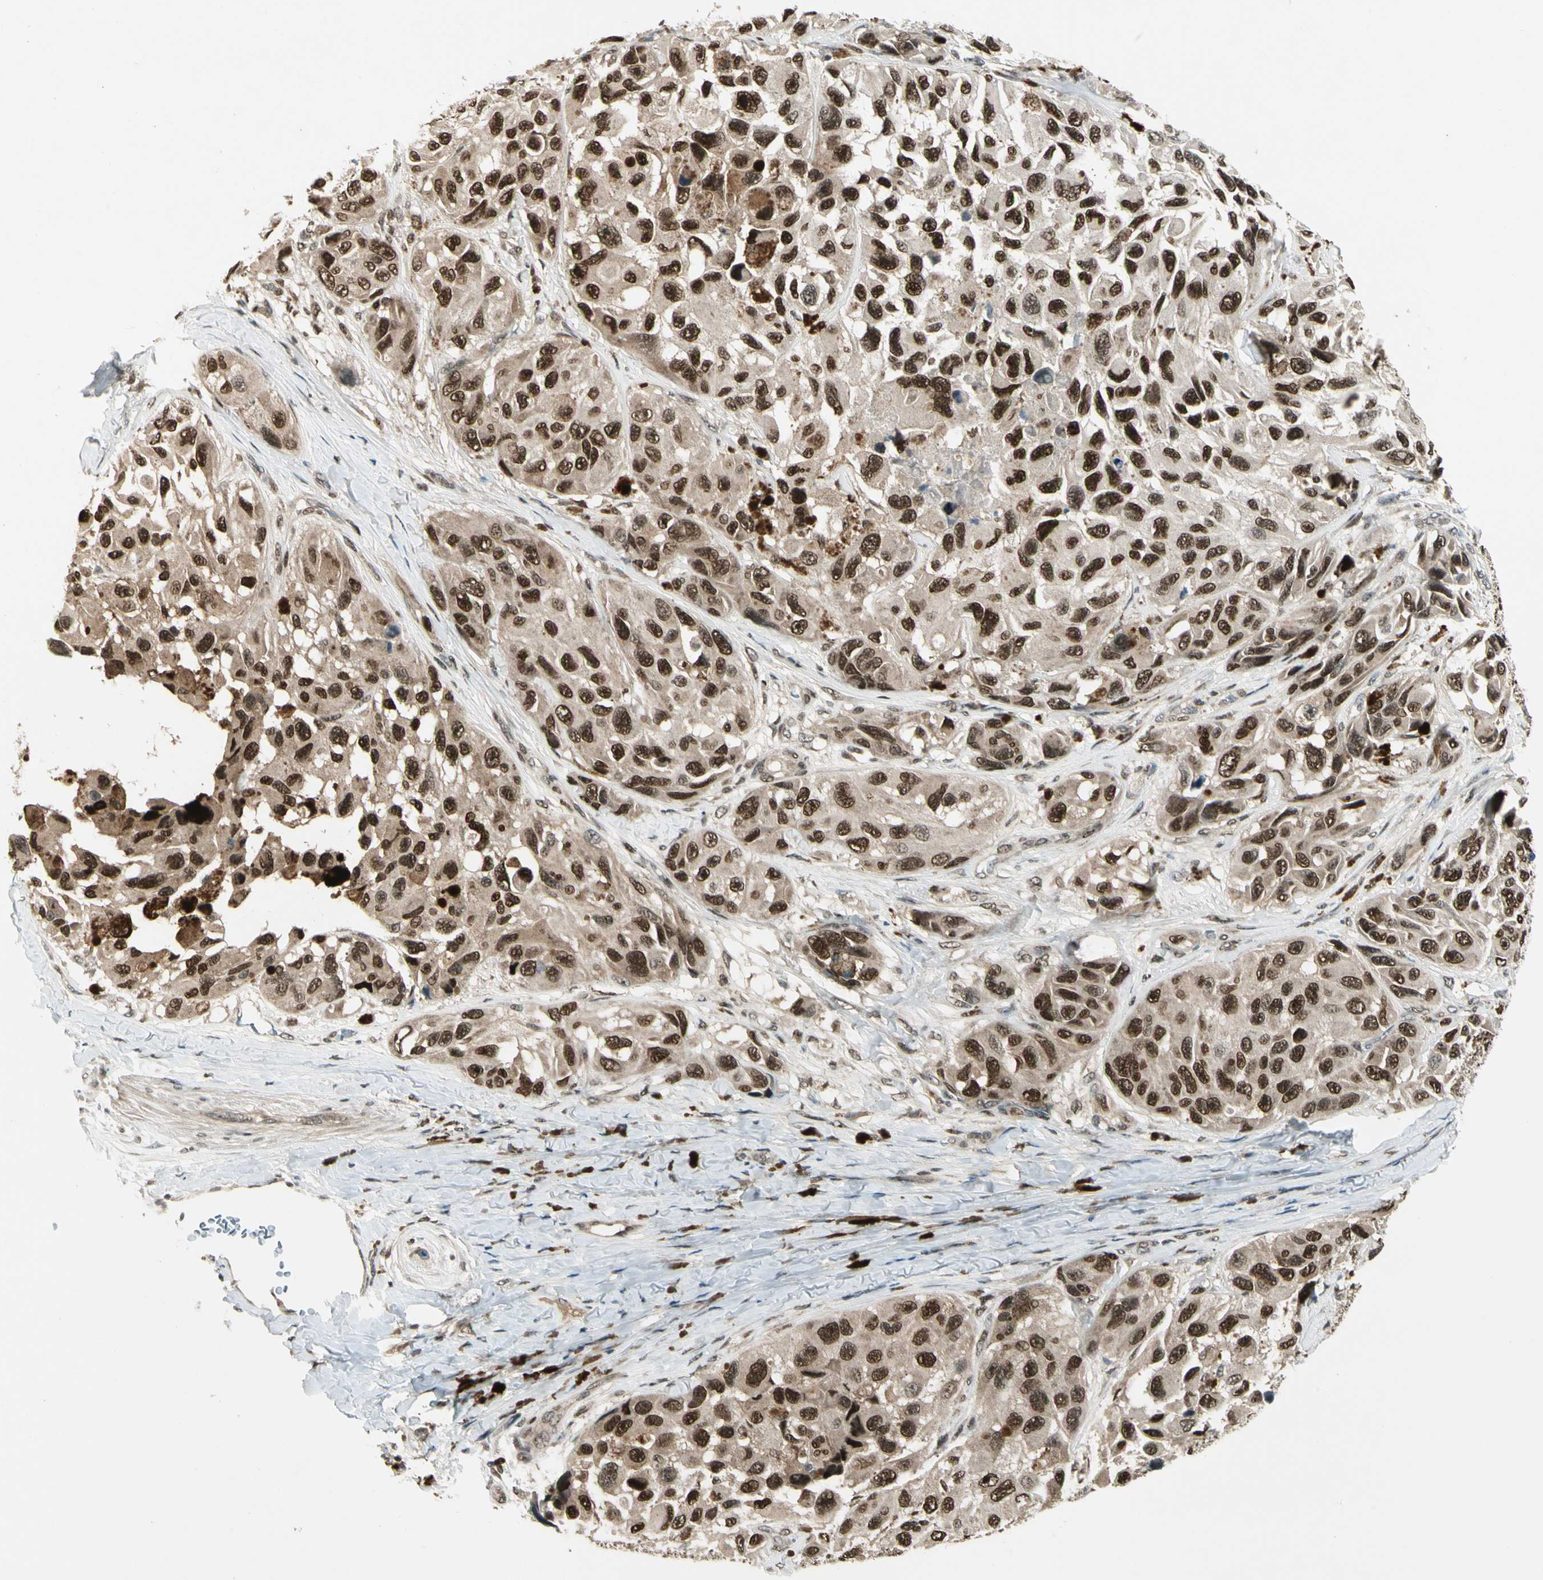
{"staining": {"intensity": "strong", "quantity": ">75%", "location": "nuclear"}, "tissue": "melanoma", "cell_type": "Tumor cells", "image_type": "cancer", "snomed": [{"axis": "morphology", "description": "Malignant melanoma, NOS"}, {"axis": "topography", "description": "Skin"}], "caption": "Immunohistochemistry (IHC) of melanoma reveals high levels of strong nuclear staining in approximately >75% of tumor cells.", "gene": "GTF3A", "patient": {"sex": "female", "age": 73}}